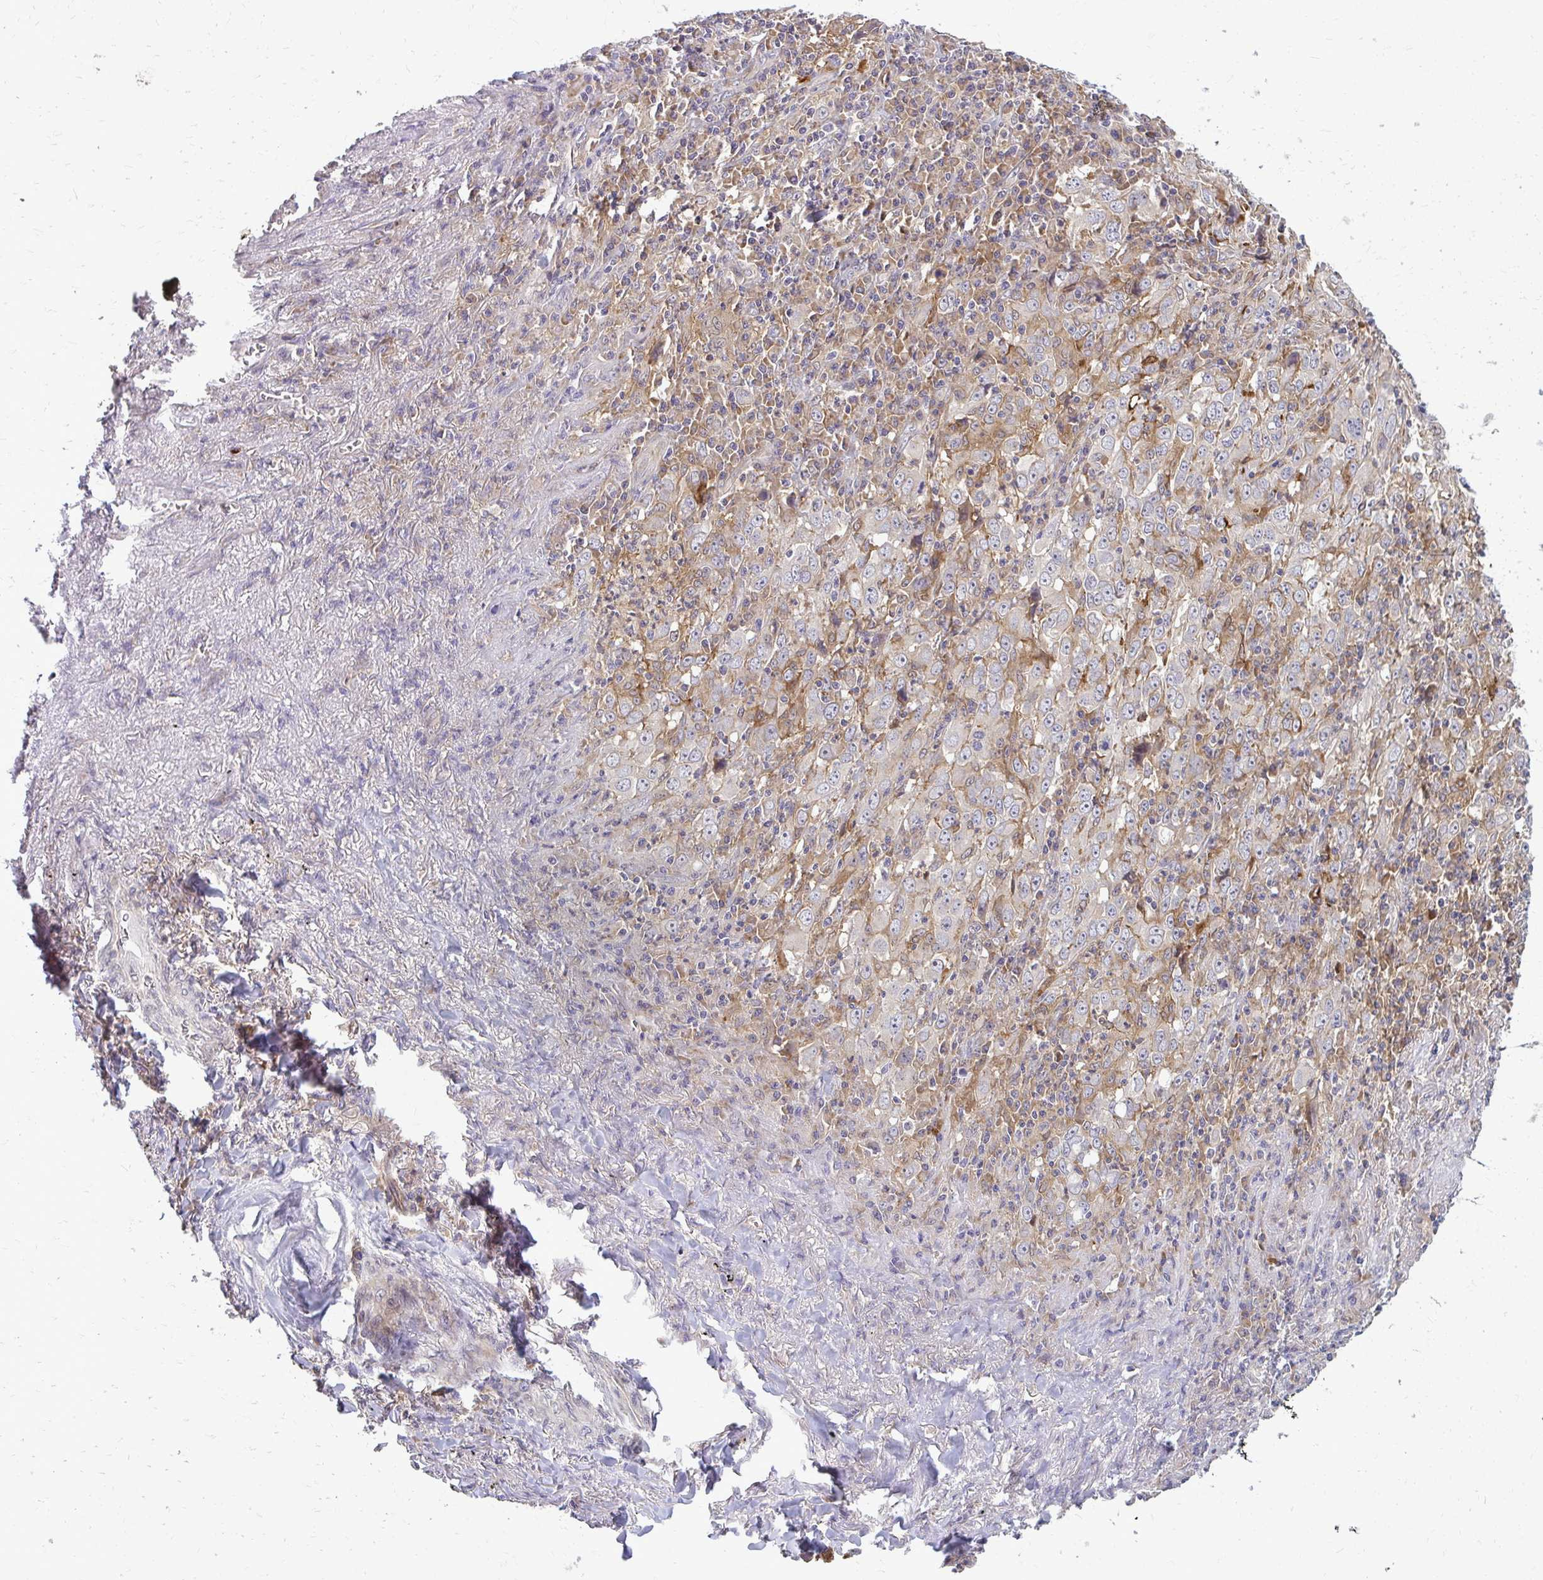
{"staining": {"intensity": "negative", "quantity": "none", "location": "none"}, "tissue": "lung cancer", "cell_type": "Tumor cells", "image_type": "cancer", "snomed": [{"axis": "morphology", "description": "Adenocarcinoma, NOS"}, {"axis": "topography", "description": "Lung"}], "caption": "This is a photomicrograph of immunohistochemistry (IHC) staining of lung adenocarcinoma, which shows no positivity in tumor cells.", "gene": "OXNAD1", "patient": {"sex": "male", "age": 67}}